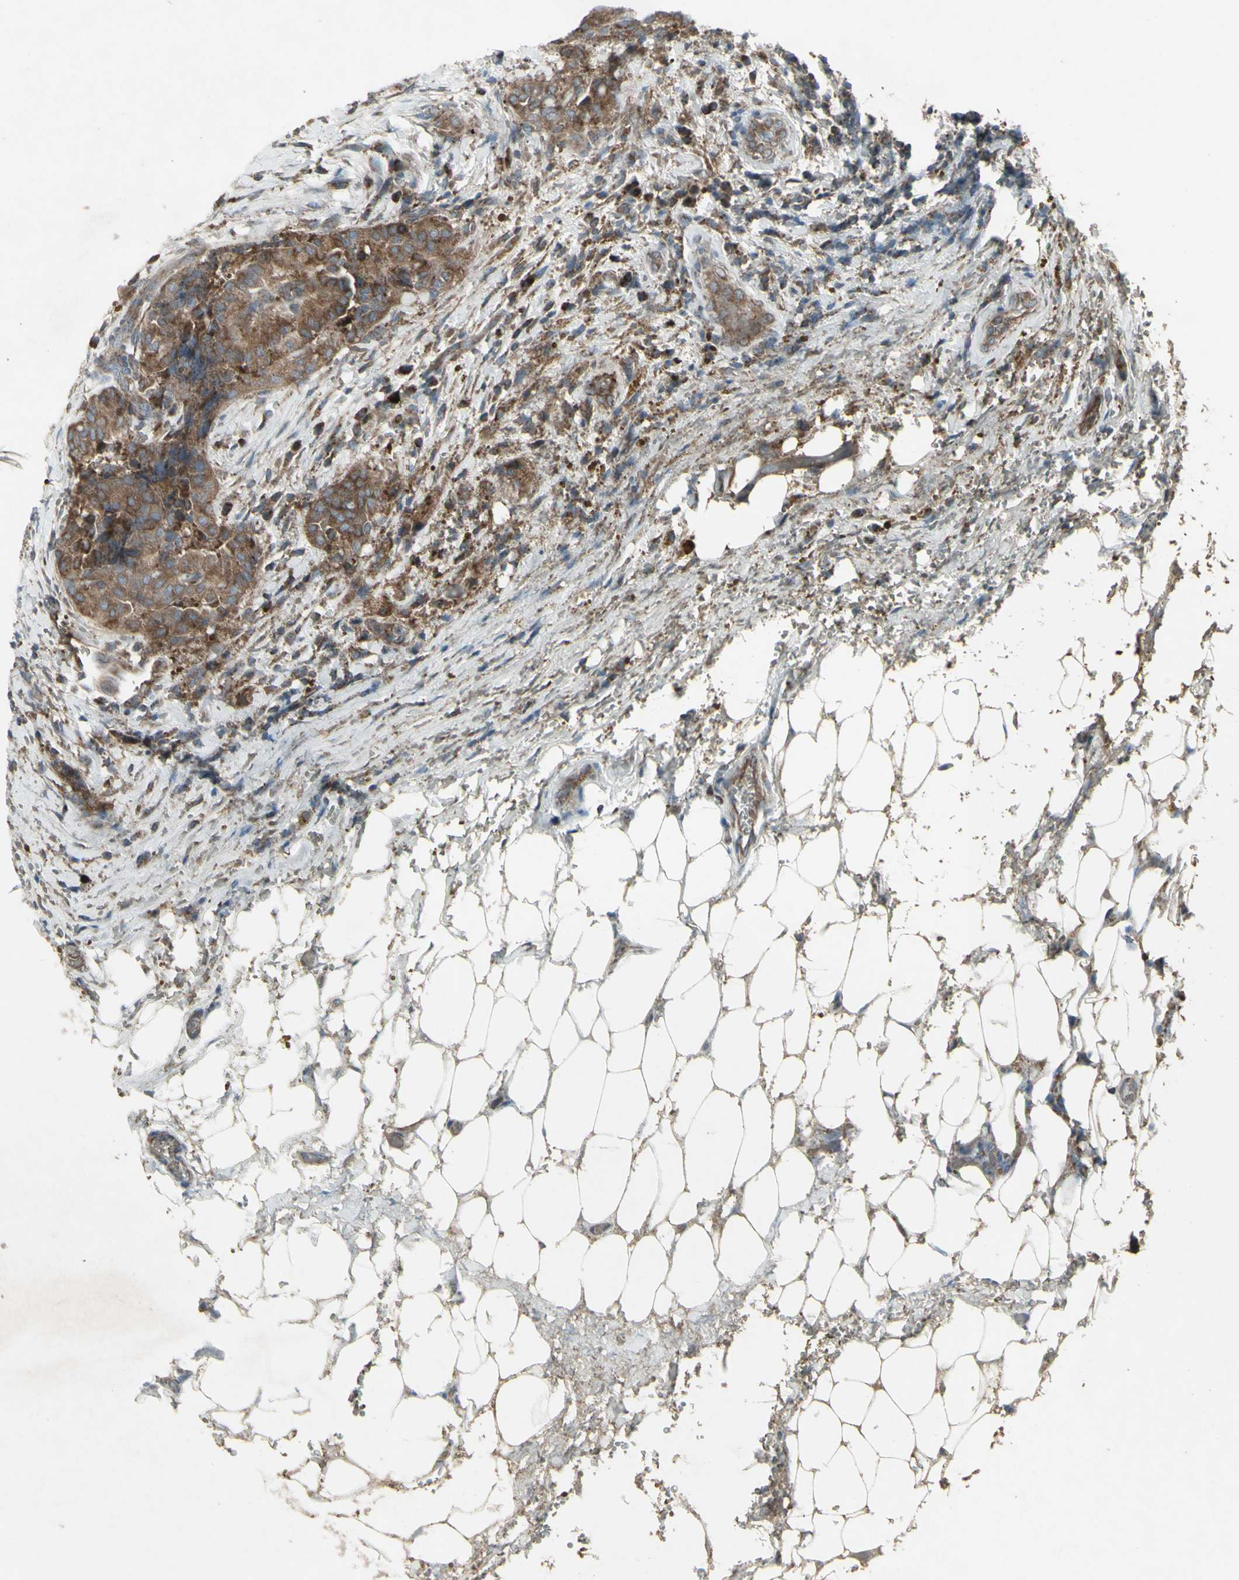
{"staining": {"intensity": "moderate", "quantity": ">75%", "location": "cytoplasmic/membranous"}, "tissue": "thyroid cancer", "cell_type": "Tumor cells", "image_type": "cancer", "snomed": [{"axis": "morphology", "description": "Papillary adenocarcinoma, NOS"}, {"axis": "topography", "description": "Thyroid gland"}], "caption": "Moderate cytoplasmic/membranous protein positivity is identified in approximately >75% of tumor cells in thyroid cancer.", "gene": "SHC1", "patient": {"sex": "male", "age": 77}}